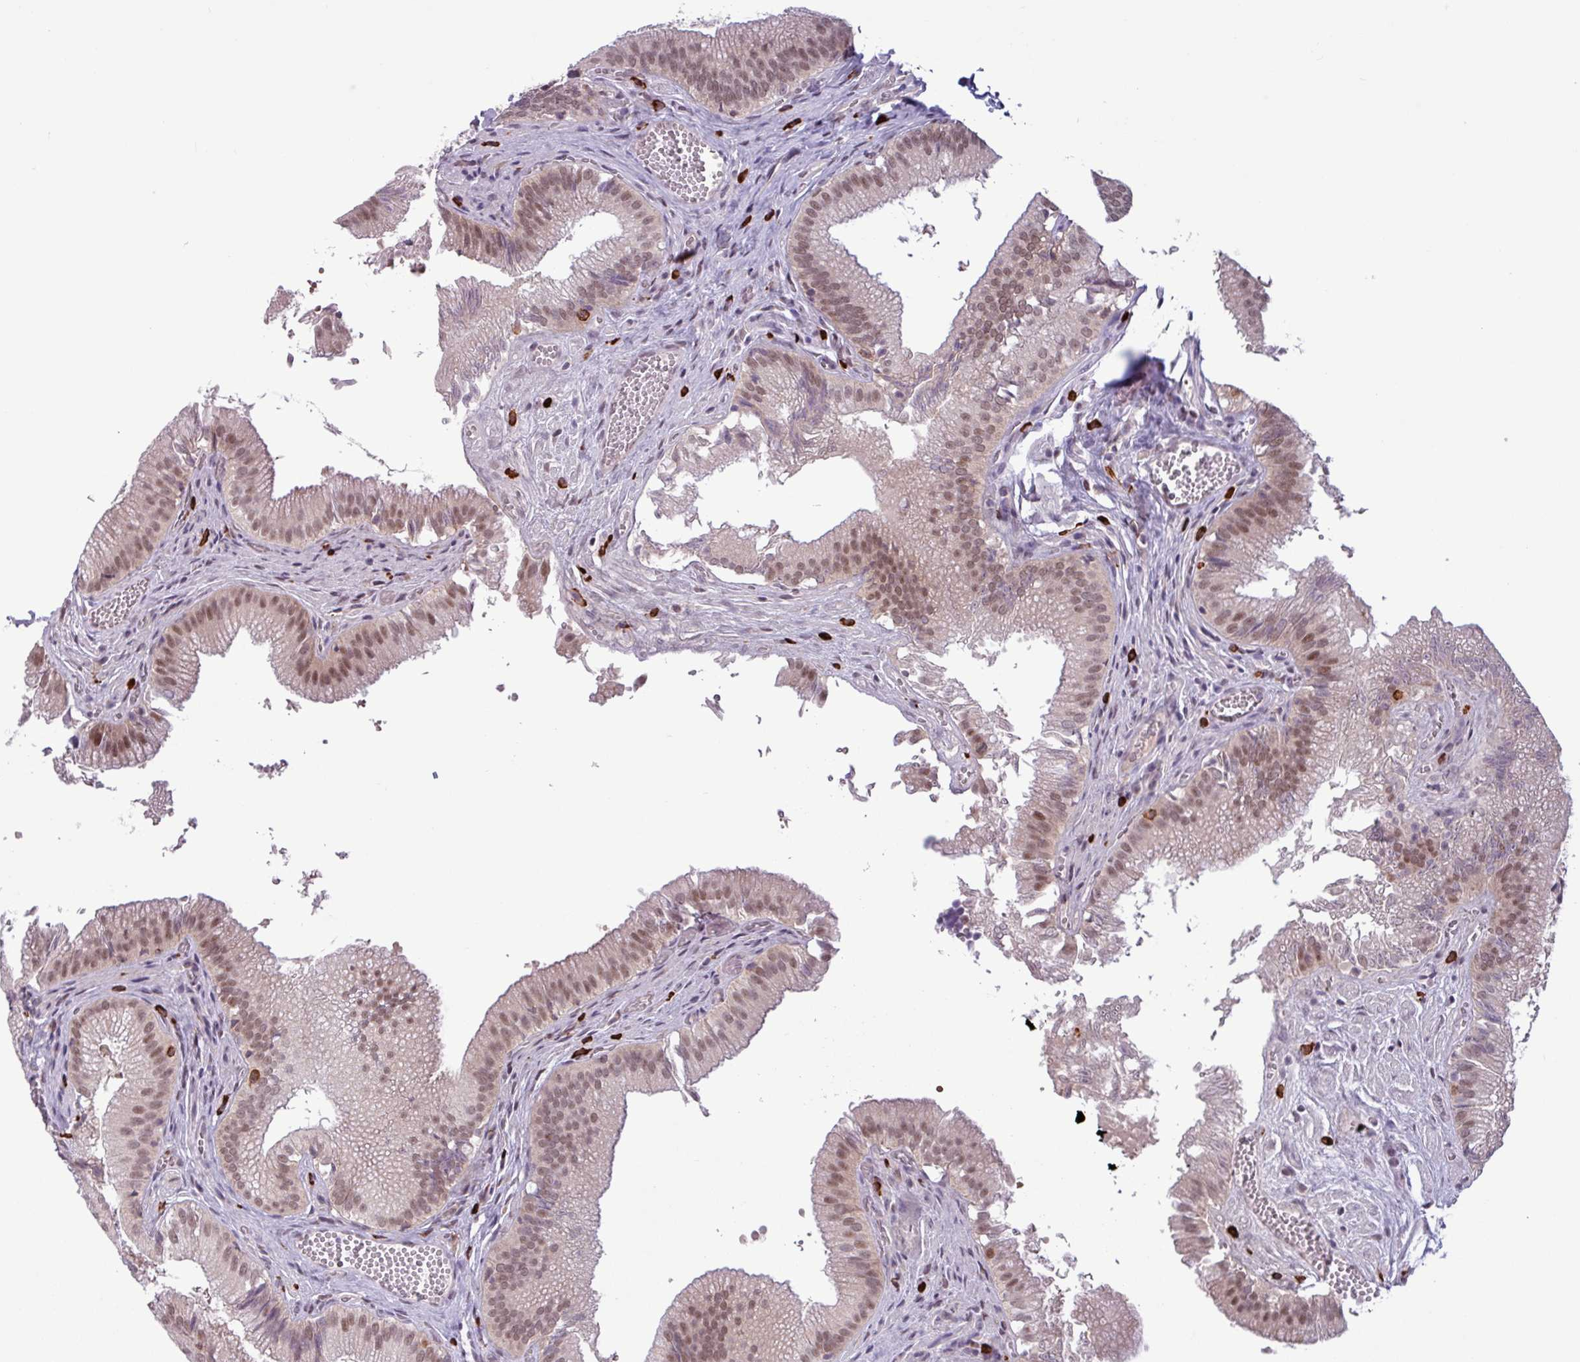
{"staining": {"intensity": "moderate", "quantity": ">75%", "location": "cytoplasmic/membranous,nuclear"}, "tissue": "gallbladder", "cell_type": "Glandular cells", "image_type": "normal", "snomed": [{"axis": "morphology", "description": "Normal tissue, NOS"}, {"axis": "topography", "description": "Gallbladder"}, {"axis": "topography", "description": "Peripheral nerve tissue"}], "caption": "Protein analysis of benign gallbladder exhibits moderate cytoplasmic/membranous,nuclear expression in approximately >75% of glandular cells.", "gene": "NOTCH2", "patient": {"sex": "male", "age": 17}}